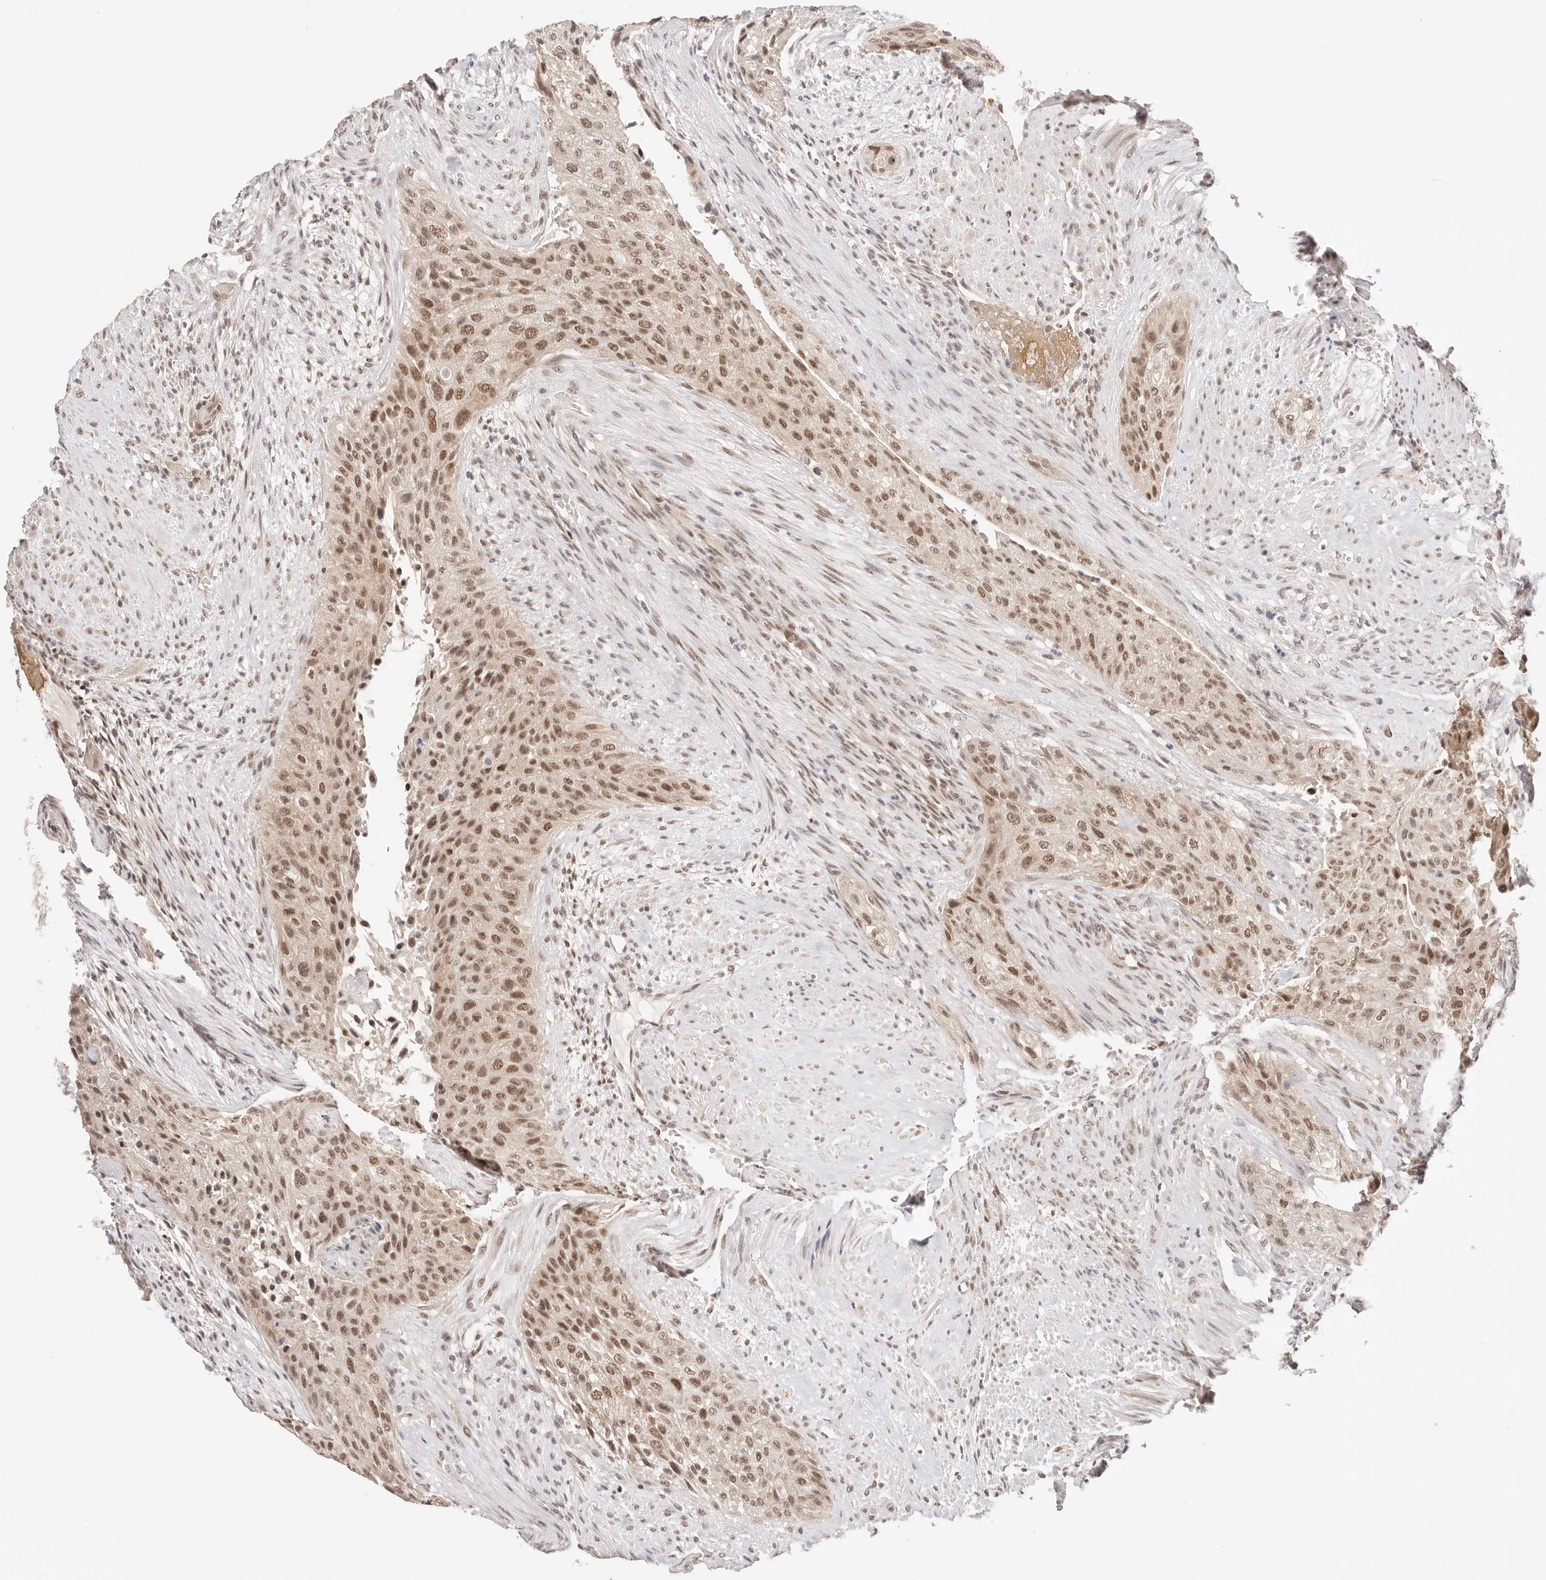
{"staining": {"intensity": "moderate", "quantity": ">75%", "location": "nuclear"}, "tissue": "urothelial cancer", "cell_type": "Tumor cells", "image_type": "cancer", "snomed": [{"axis": "morphology", "description": "Urothelial carcinoma, High grade"}, {"axis": "topography", "description": "Urinary bladder"}], "caption": "Protein analysis of urothelial cancer tissue exhibits moderate nuclear staining in approximately >75% of tumor cells.", "gene": "RFC3", "patient": {"sex": "male", "age": 35}}